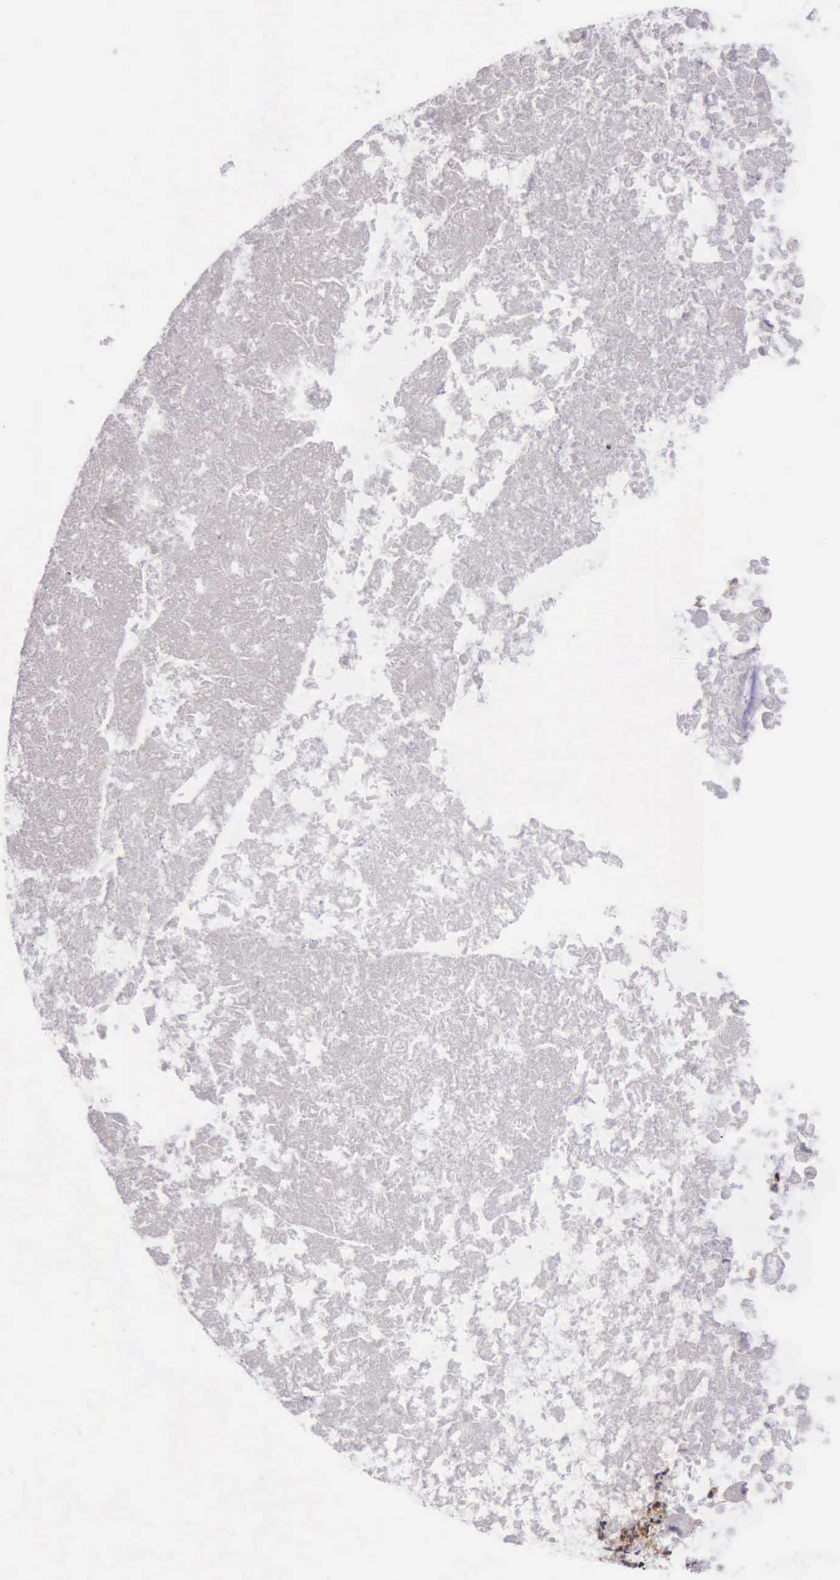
{"staining": {"intensity": "negative", "quantity": "none", "location": "none"}, "tissue": "ovarian cancer", "cell_type": "Tumor cells", "image_type": "cancer", "snomed": [{"axis": "morphology", "description": "Cystadenocarcinoma, mucinous, NOS"}, {"axis": "topography", "description": "Ovary"}], "caption": "Ovarian cancer was stained to show a protein in brown. There is no significant expression in tumor cells.", "gene": "TCEANC", "patient": {"sex": "female", "age": 37}}